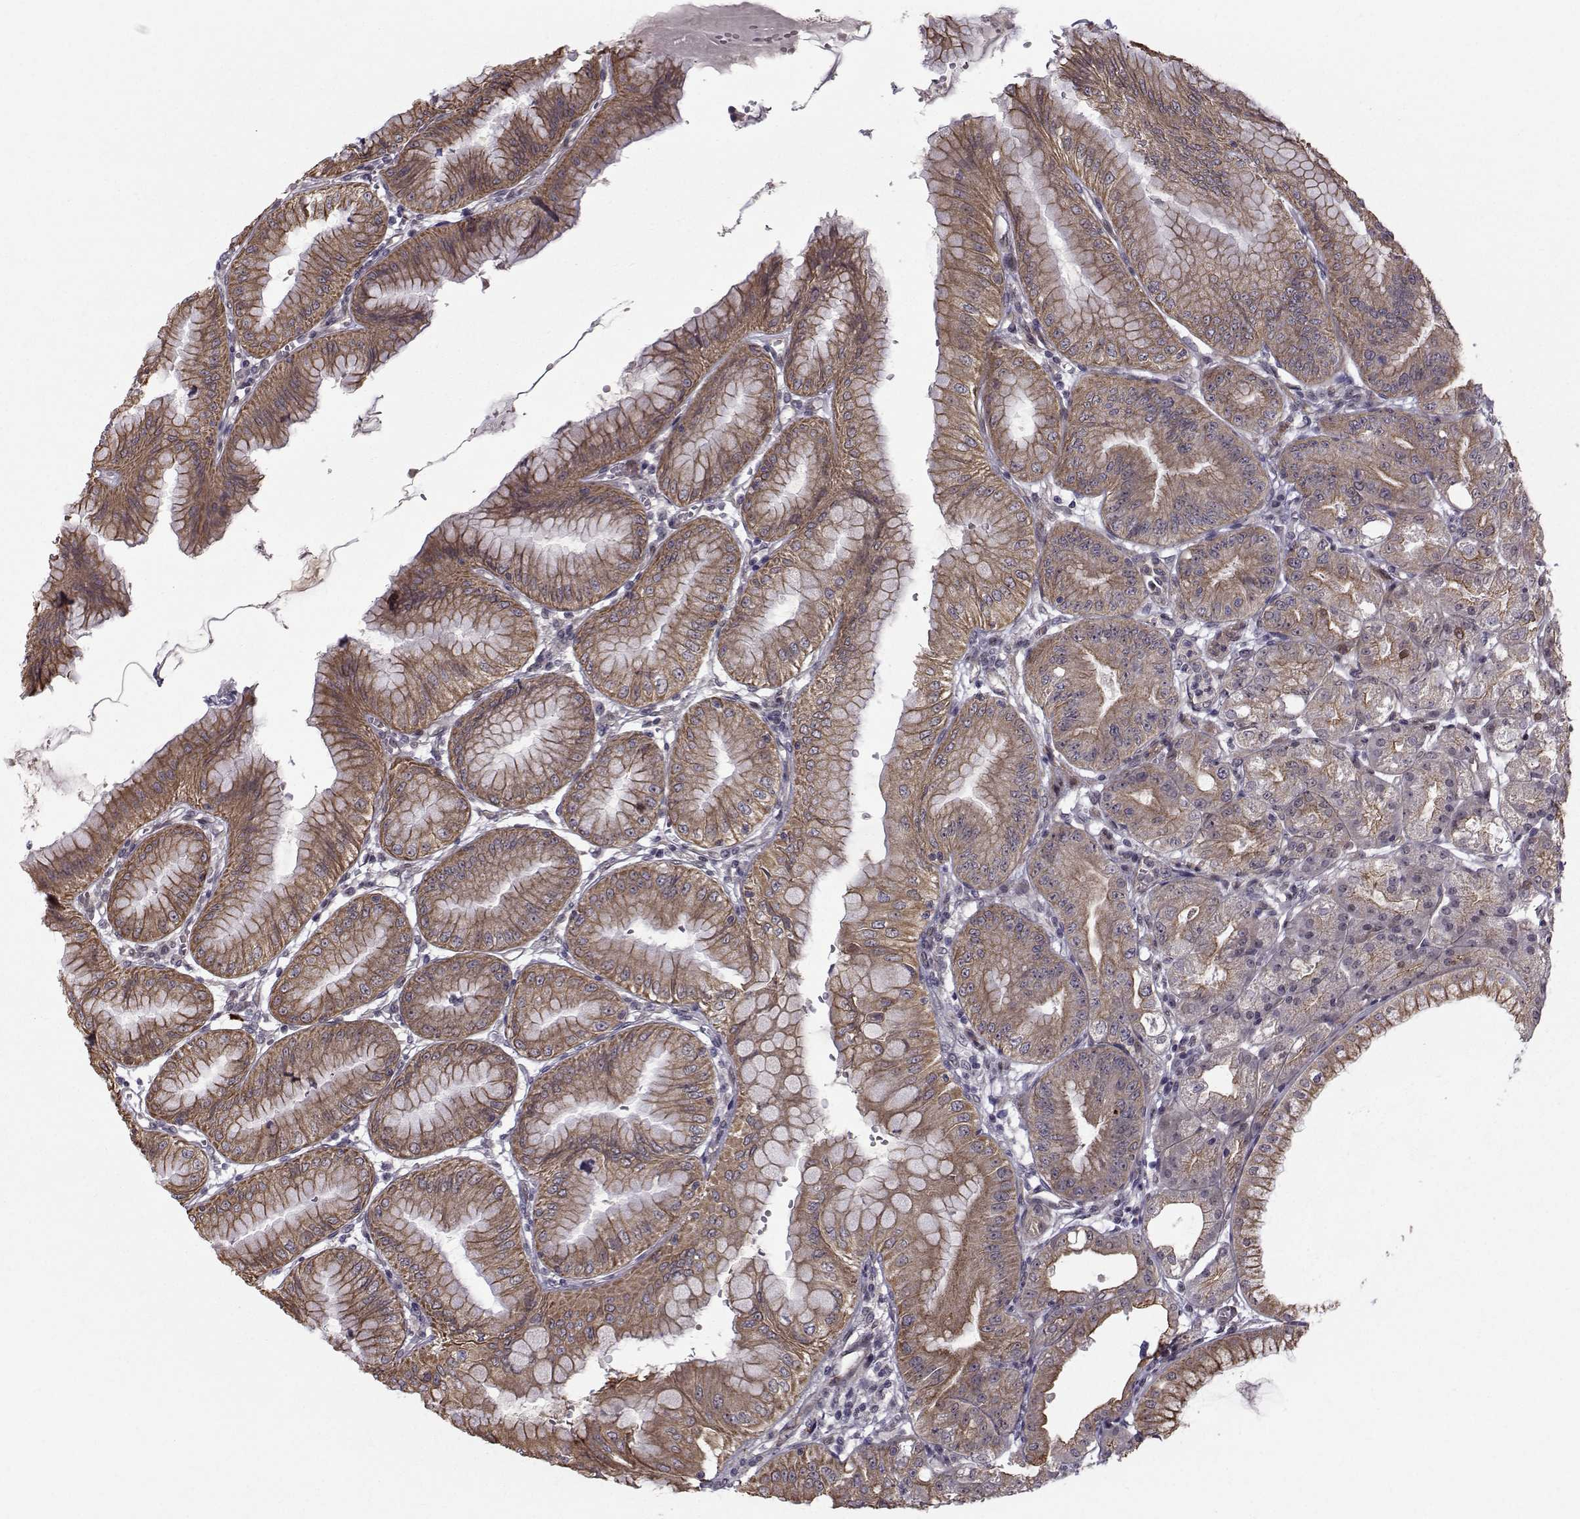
{"staining": {"intensity": "moderate", "quantity": ">75%", "location": "cytoplasmic/membranous"}, "tissue": "stomach", "cell_type": "Glandular cells", "image_type": "normal", "snomed": [{"axis": "morphology", "description": "Normal tissue, NOS"}, {"axis": "topography", "description": "Stomach"}], "caption": "High-power microscopy captured an immunohistochemistry (IHC) micrograph of normal stomach, revealing moderate cytoplasmic/membranous positivity in approximately >75% of glandular cells.", "gene": "APC", "patient": {"sex": "male", "age": 71}}